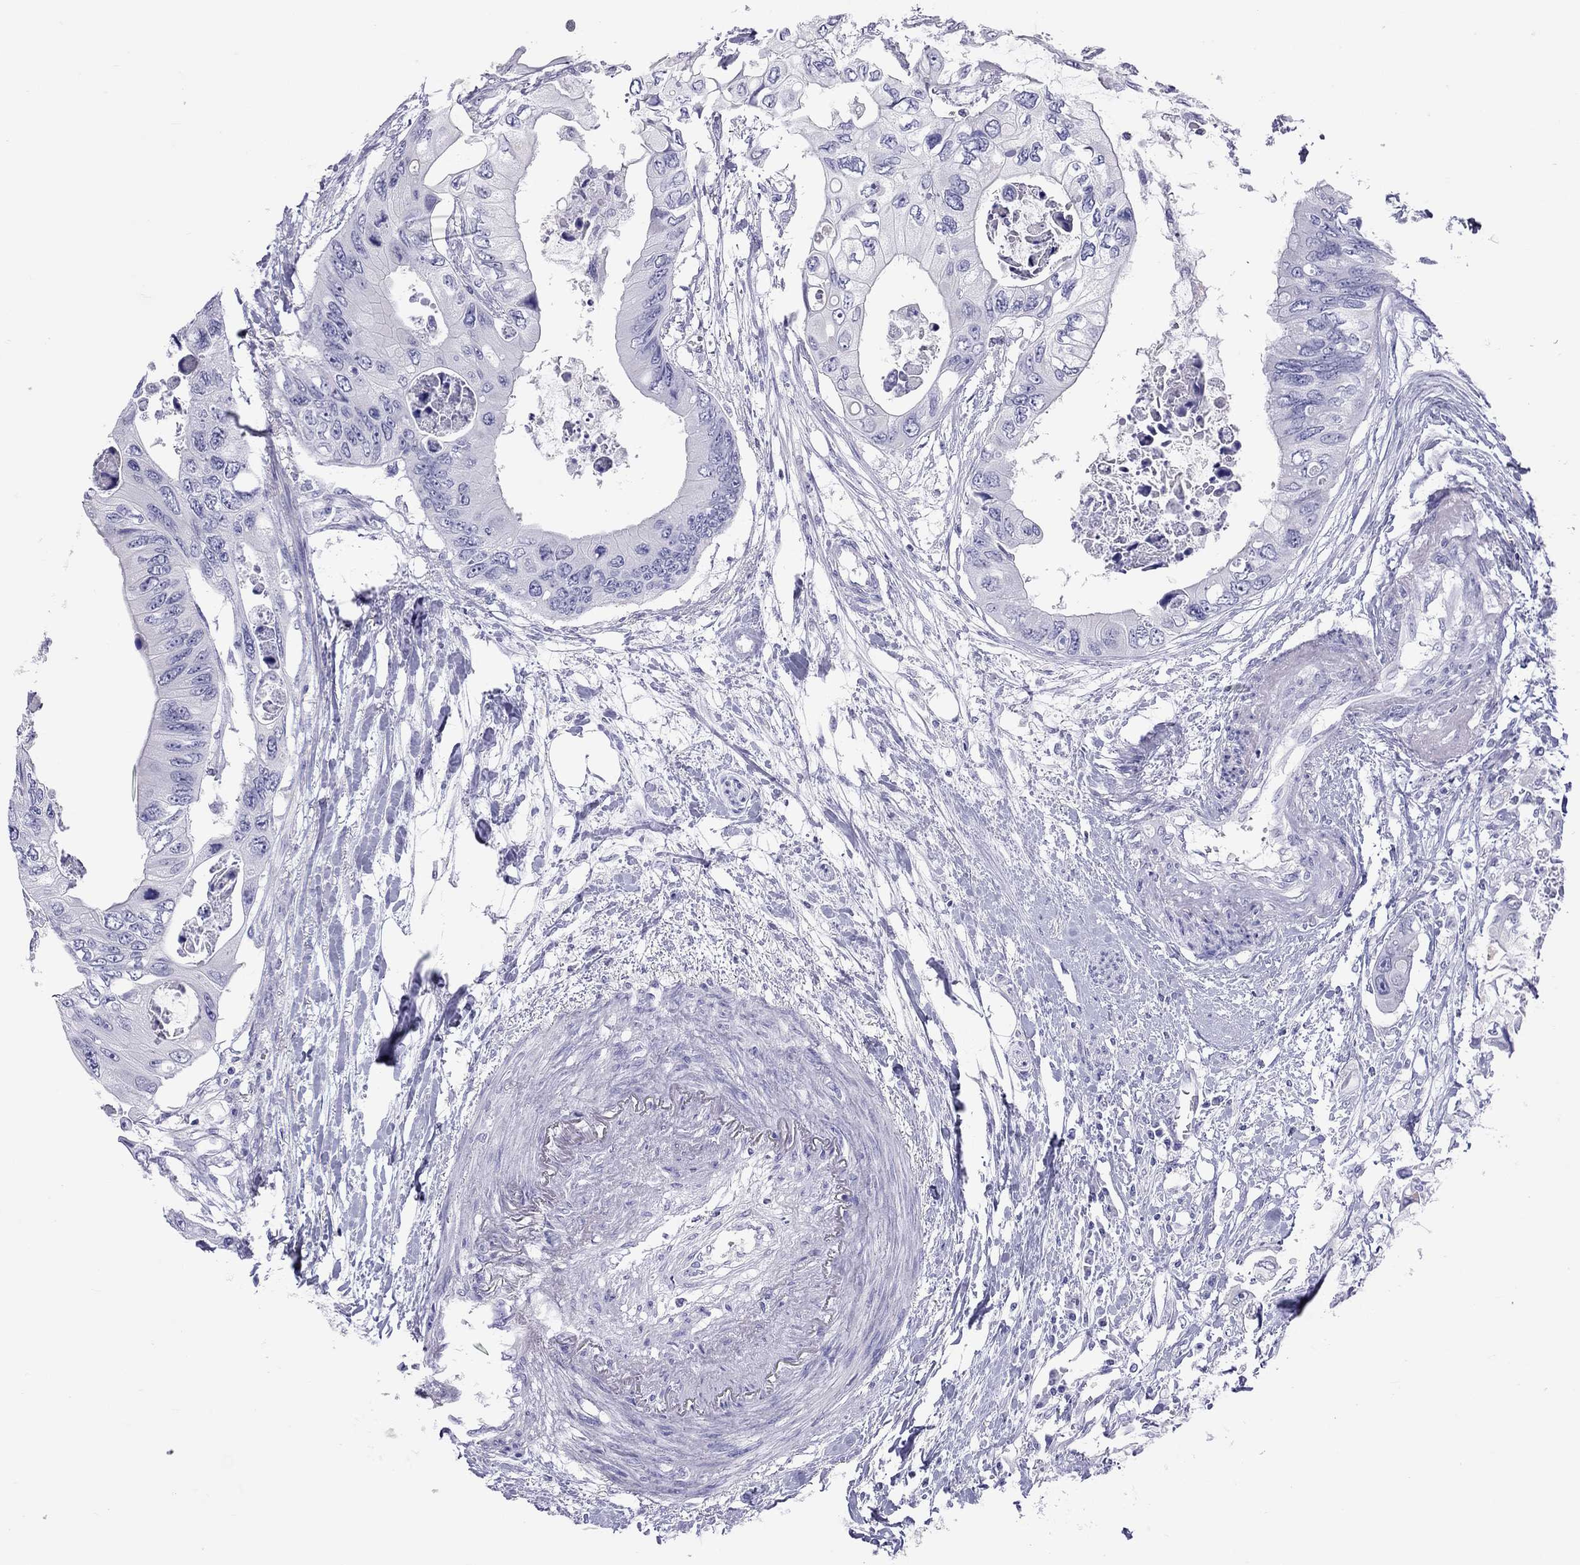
{"staining": {"intensity": "negative", "quantity": "none", "location": "none"}, "tissue": "colorectal cancer", "cell_type": "Tumor cells", "image_type": "cancer", "snomed": [{"axis": "morphology", "description": "Adenocarcinoma, NOS"}, {"axis": "topography", "description": "Rectum"}], "caption": "High magnification brightfield microscopy of colorectal cancer (adenocarcinoma) stained with DAB (3,3'-diaminobenzidine) (brown) and counterstained with hematoxylin (blue): tumor cells show no significant positivity.", "gene": "STAG3", "patient": {"sex": "male", "age": 63}}